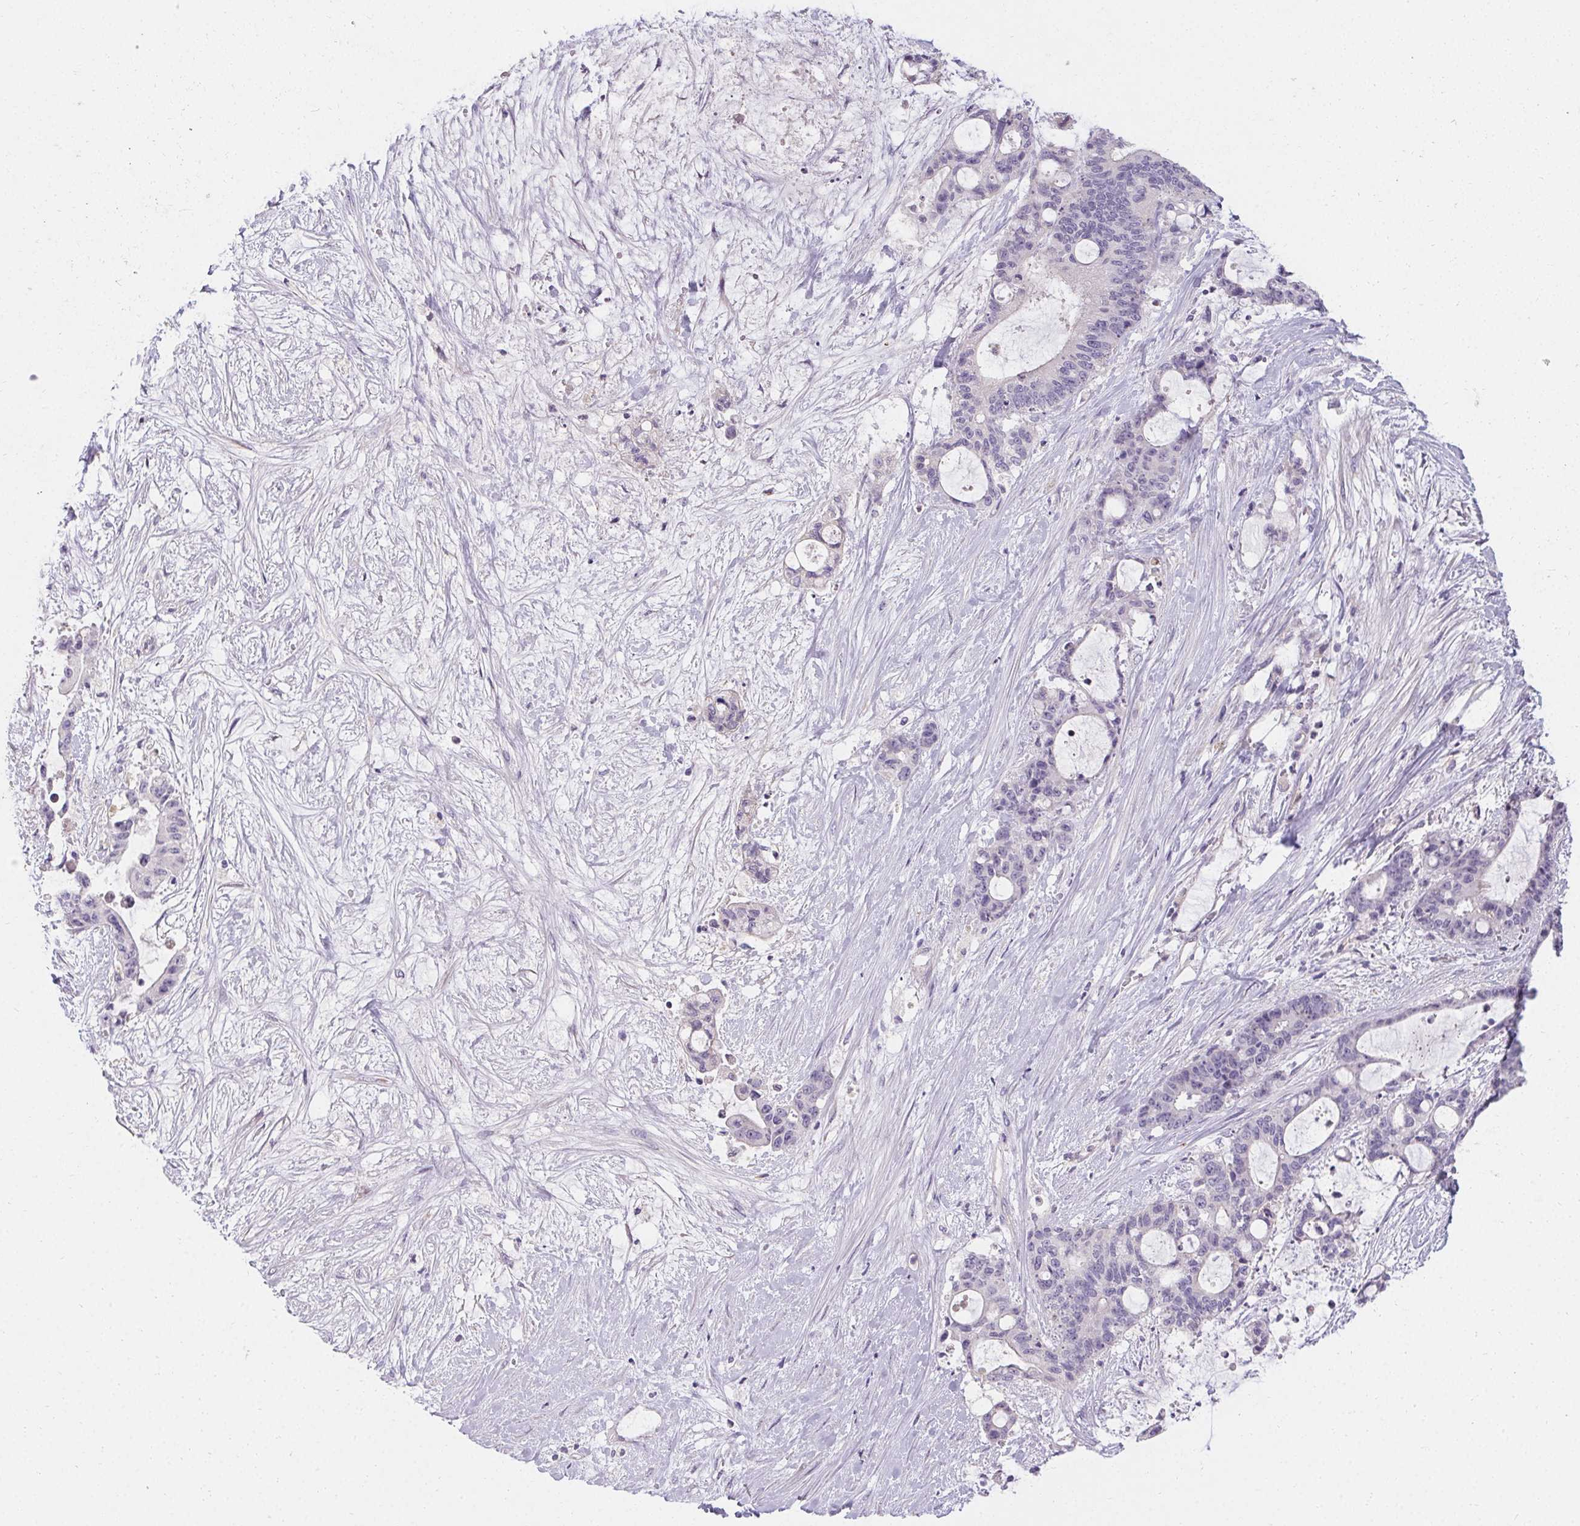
{"staining": {"intensity": "negative", "quantity": "none", "location": "none"}, "tissue": "liver cancer", "cell_type": "Tumor cells", "image_type": "cancer", "snomed": [{"axis": "morphology", "description": "Normal tissue, NOS"}, {"axis": "morphology", "description": "Cholangiocarcinoma"}, {"axis": "topography", "description": "Liver"}, {"axis": "topography", "description": "Peripheral nerve tissue"}], "caption": "High power microscopy micrograph of an immunohistochemistry (IHC) photomicrograph of cholangiocarcinoma (liver), revealing no significant positivity in tumor cells.", "gene": "TRIP13", "patient": {"sex": "female", "age": 73}}